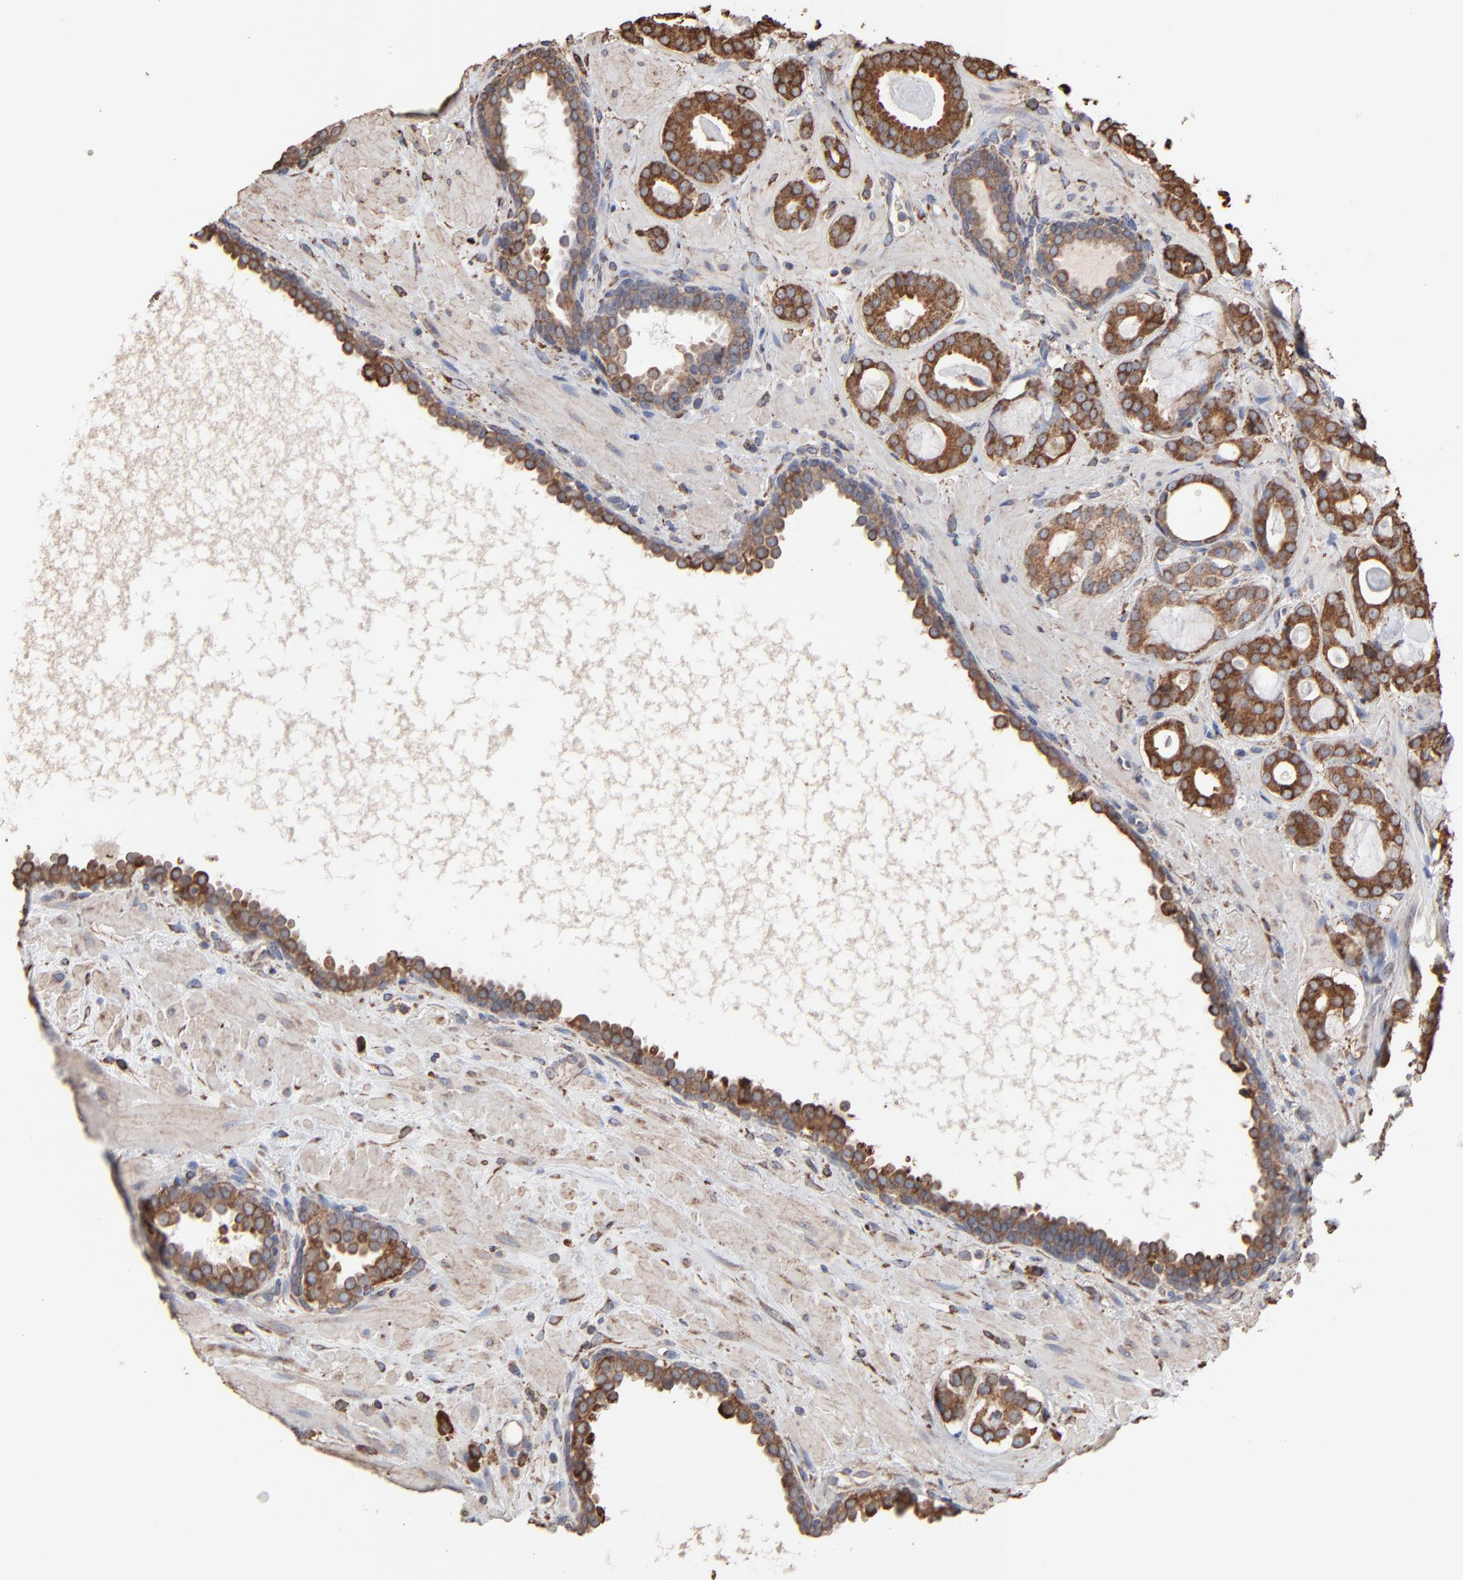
{"staining": {"intensity": "moderate", "quantity": ">75%", "location": "cytoplasmic/membranous"}, "tissue": "prostate cancer", "cell_type": "Tumor cells", "image_type": "cancer", "snomed": [{"axis": "morphology", "description": "Adenocarcinoma, Low grade"}, {"axis": "topography", "description": "Prostate"}], "caption": "This histopathology image exhibits immunohistochemistry (IHC) staining of prostate cancer (adenocarcinoma (low-grade)), with medium moderate cytoplasmic/membranous expression in about >75% of tumor cells.", "gene": "PDIA3", "patient": {"sex": "male", "age": 57}}